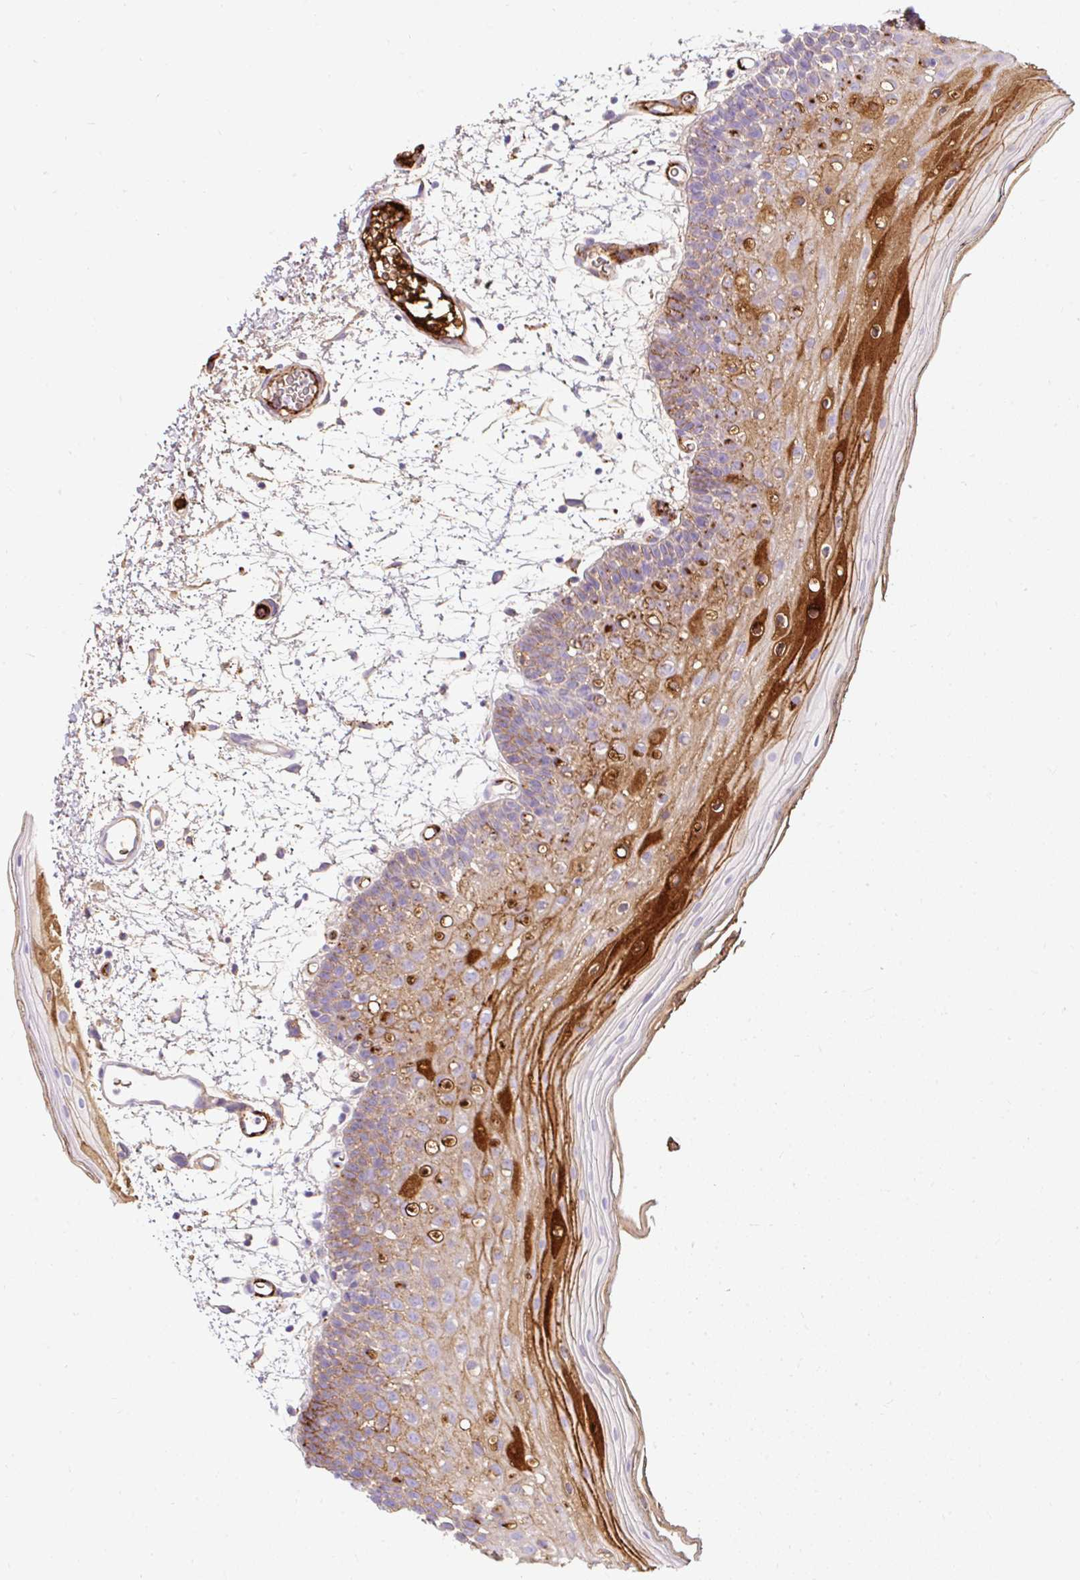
{"staining": {"intensity": "strong", "quantity": "<25%", "location": "cytoplasmic/membranous"}, "tissue": "oral mucosa", "cell_type": "Squamous epithelial cells", "image_type": "normal", "snomed": [{"axis": "morphology", "description": "Normal tissue, NOS"}, {"axis": "topography", "description": "Oral tissue"}, {"axis": "topography", "description": "Tounge, NOS"}], "caption": "Protein staining of benign oral mucosa exhibits strong cytoplasmic/membranous staining in approximately <25% of squamous epithelial cells.", "gene": "APOC2", "patient": {"sex": "female", "age": 81}}